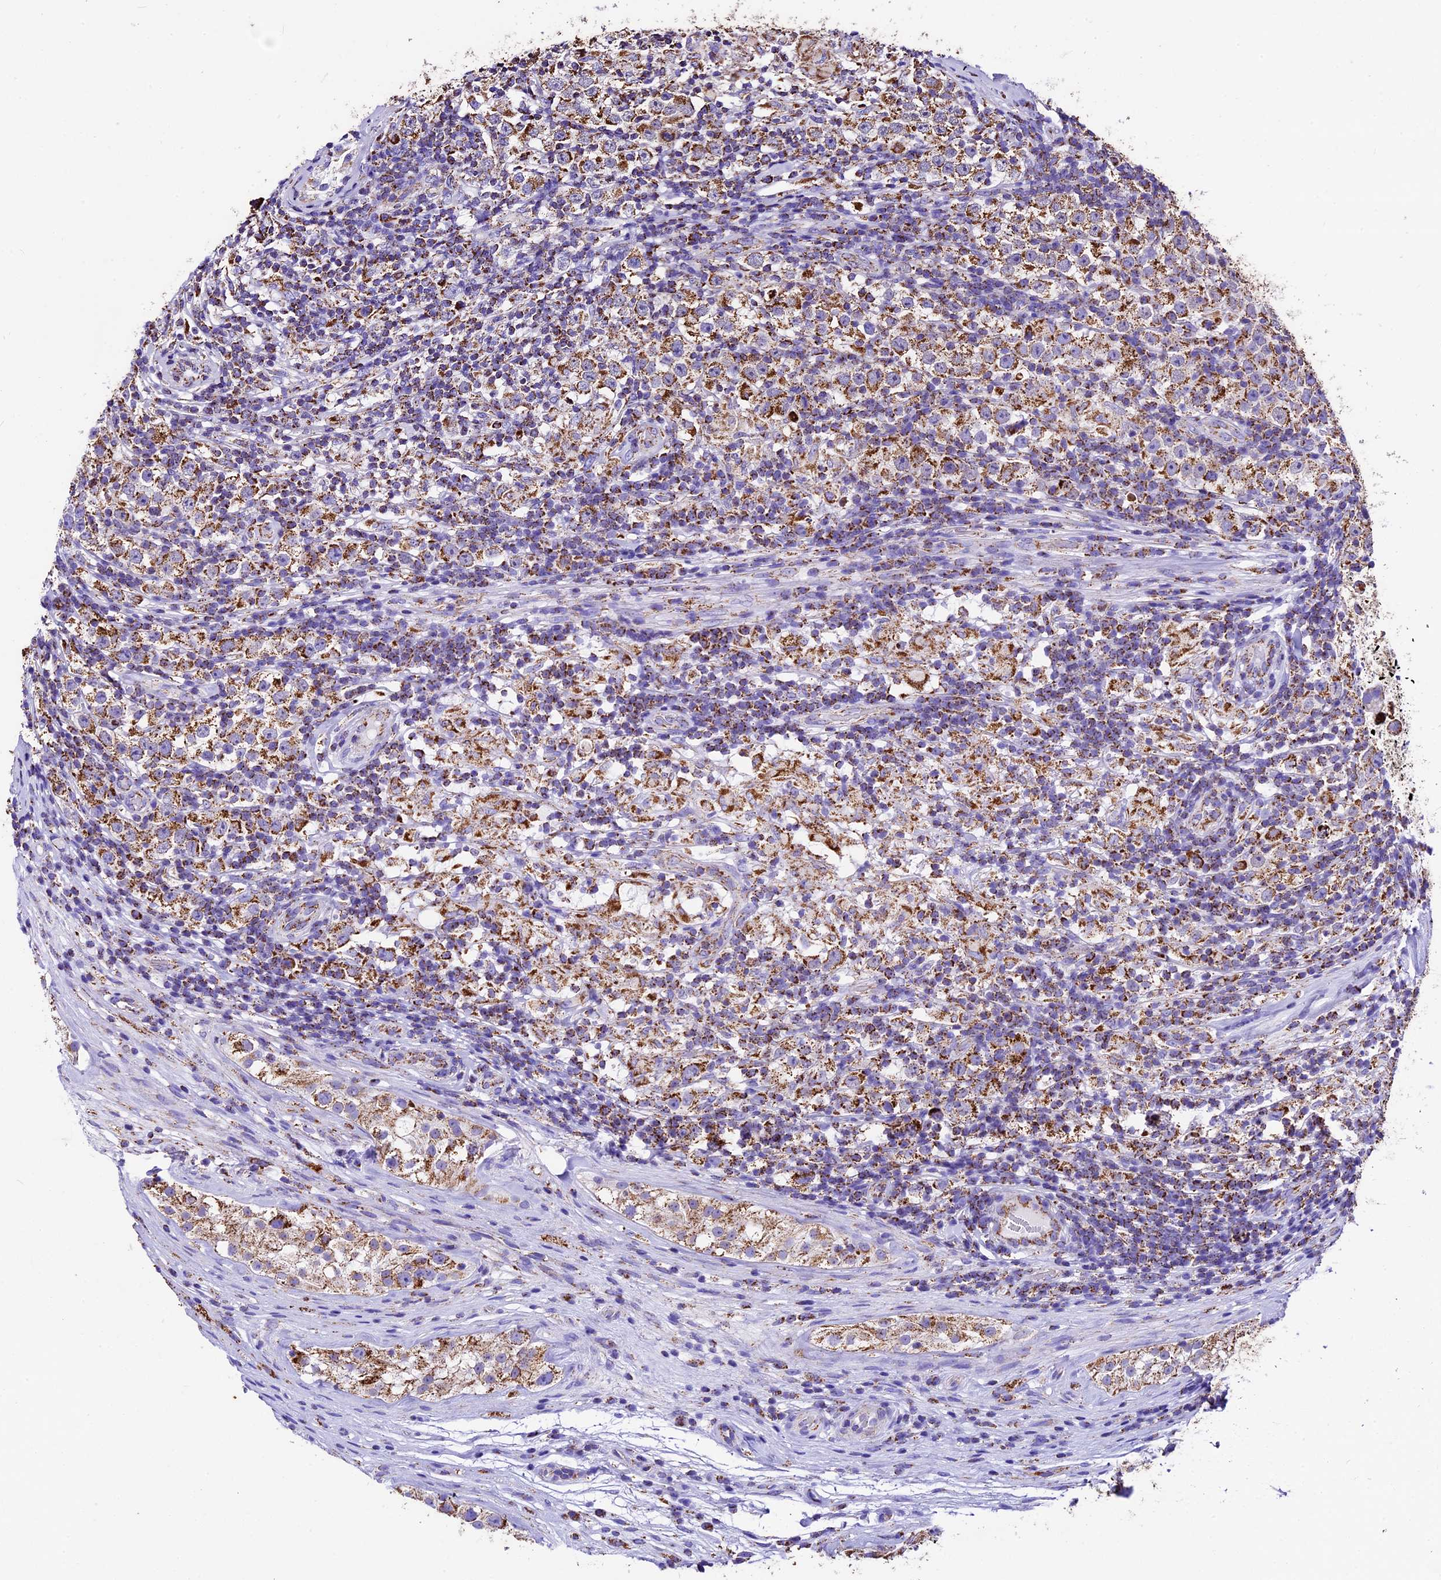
{"staining": {"intensity": "moderate", "quantity": ">75%", "location": "cytoplasmic/membranous"}, "tissue": "testis cancer", "cell_type": "Tumor cells", "image_type": "cancer", "snomed": [{"axis": "morphology", "description": "Normal tissue, NOS"}, {"axis": "morphology", "description": "Urothelial carcinoma, High grade"}, {"axis": "morphology", "description": "Seminoma, NOS"}, {"axis": "morphology", "description": "Carcinoma, Embryonal, NOS"}, {"axis": "topography", "description": "Urinary bladder"}, {"axis": "topography", "description": "Testis"}], "caption": "Human embryonal carcinoma (testis) stained with a protein marker exhibits moderate staining in tumor cells.", "gene": "DCAF5", "patient": {"sex": "male", "age": 41}}